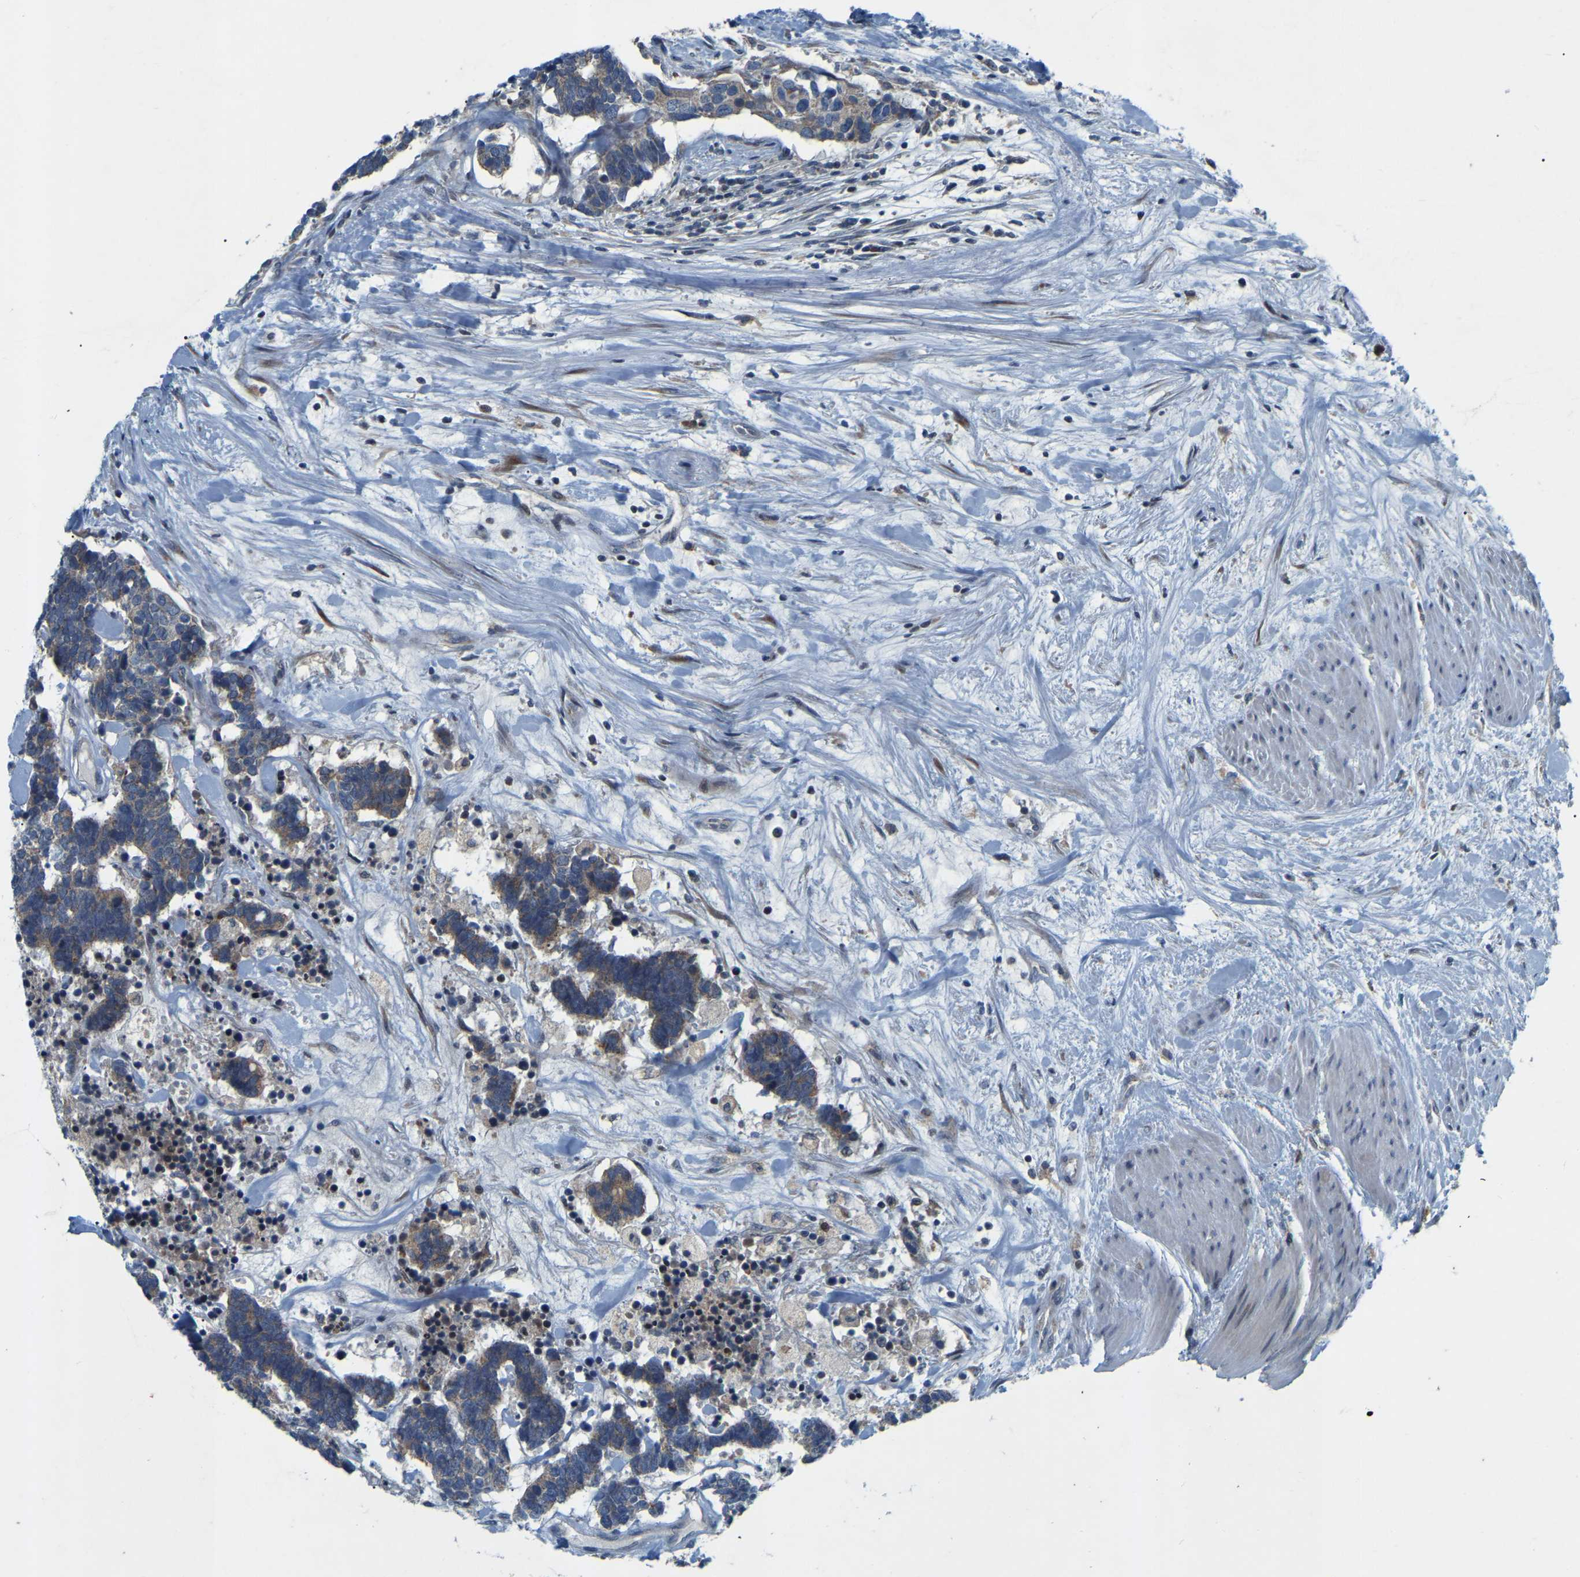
{"staining": {"intensity": "weak", "quantity": ">75%", "location": "cytoplasmic/membranous"}, "tissue": "carcinoid", "cell_type": "Tumor cells", "image_type": "cancer", "snomed": [{"axis": "morphology", "description": "Carcinoma, NOS"}, {"axis": "morphology", "description": "Carcinoid, malignant, NOS"}, {"axis": "topography", "description": "Urinary bladder"}], "caption": "Immunohistochemistry of human carcinoid reveals low levels of weak cytoplasmic/membranous positivity in about >75% of tumor cells.", "gene": "PARL", "patient": {"sex": "male", "age": 57}}